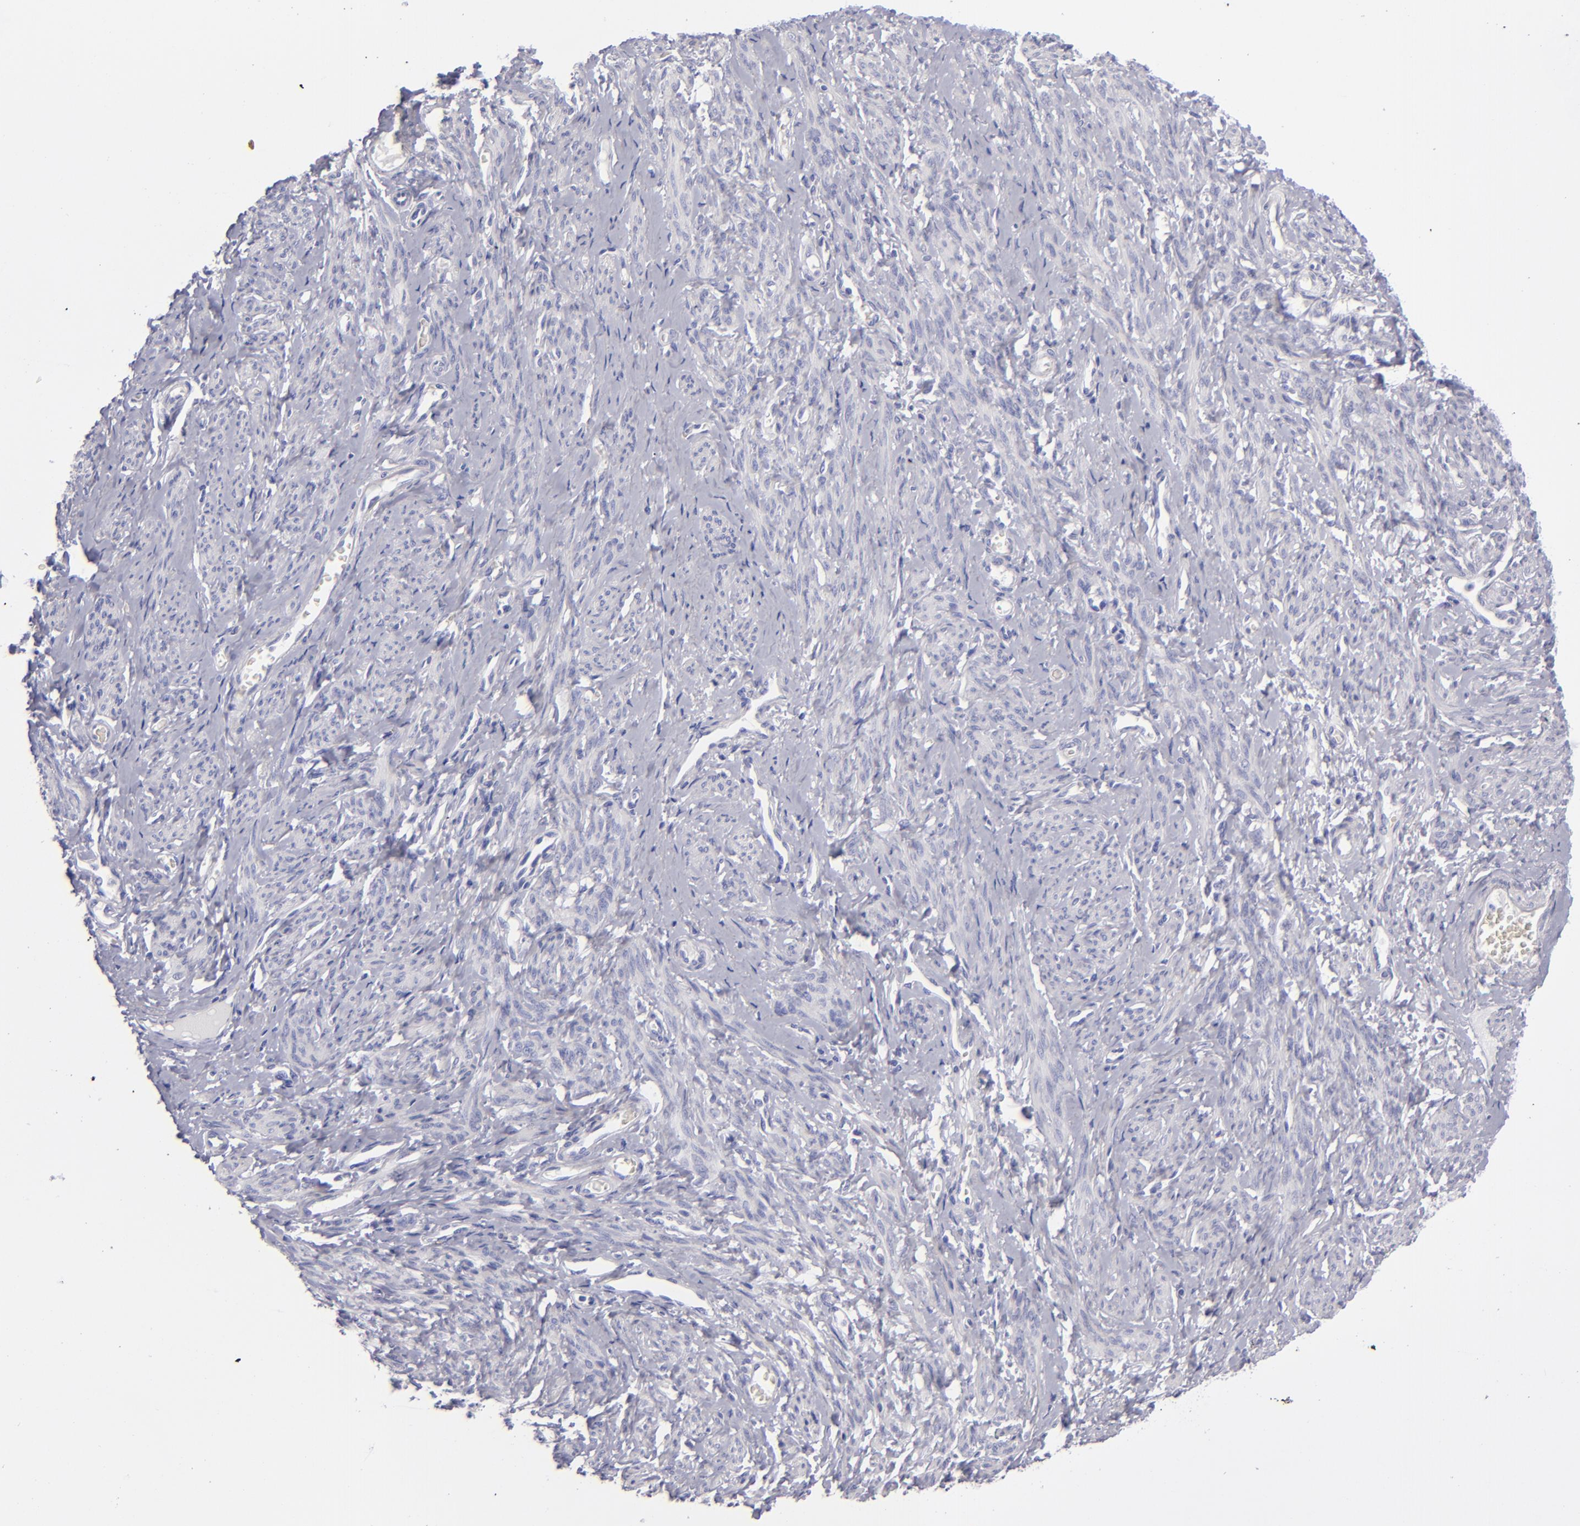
{"staining": {"intensity": "negative", "quantity": "none", "location": "none"}, "tissue": "smooth muscle", "cell_type": "Smooth muscle cells", "image_type": "normal", "snomed": [{"axis": "morphology", "description": "Normal tissue, NOS"}, {"axis": "topography", "description": "Cervix"}, {"axis": "topography", "description": "Endometrium"}], "caption": "Image shows no protein positivity in smooth muscle cells of normal smooth muscle.", "gene": "CD22", "patient": {"sex": "female", "age": 65}}